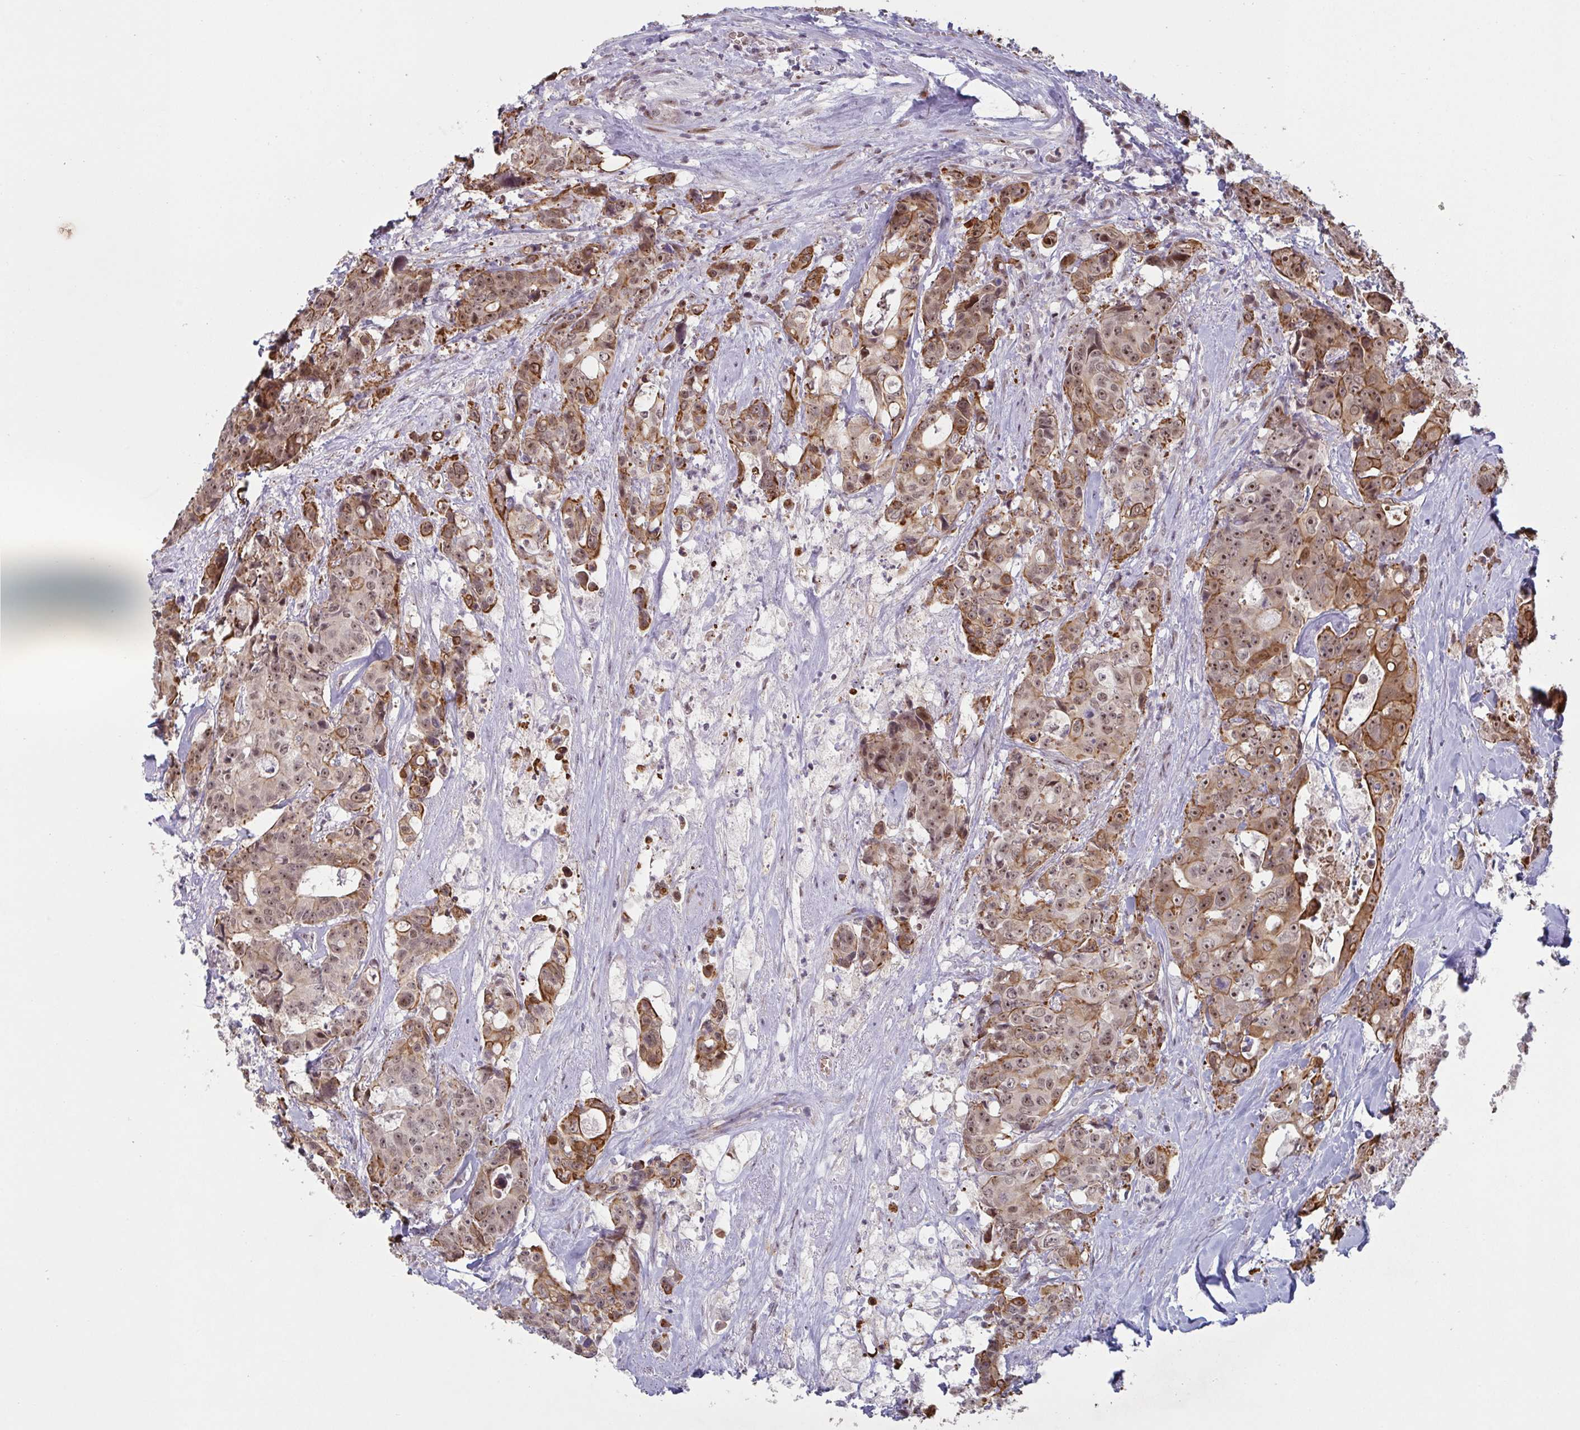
{"staining": {"intensity": "moderate", "quantity": ">75%", "location": "cytoplasmic/membranous,nuclear"}, "tissue": "colorectal cancer", "cell_type": "Tumor cells", "image_type": "cancer", "snomed": [{"axis": "morphology", "description": "Adenocarcinoma, NOS"}, {"axis": "topography", "description": "Rectum"}], "caption": "The immunohistochemical stain shows moderate cytoplasmic/membranous and nuclear expression in tumor cells of colorectal cancer (adenocarcinoma) tissue.", "gene": "NLRP13", "patient": {"sex": "female", "age": 62}}